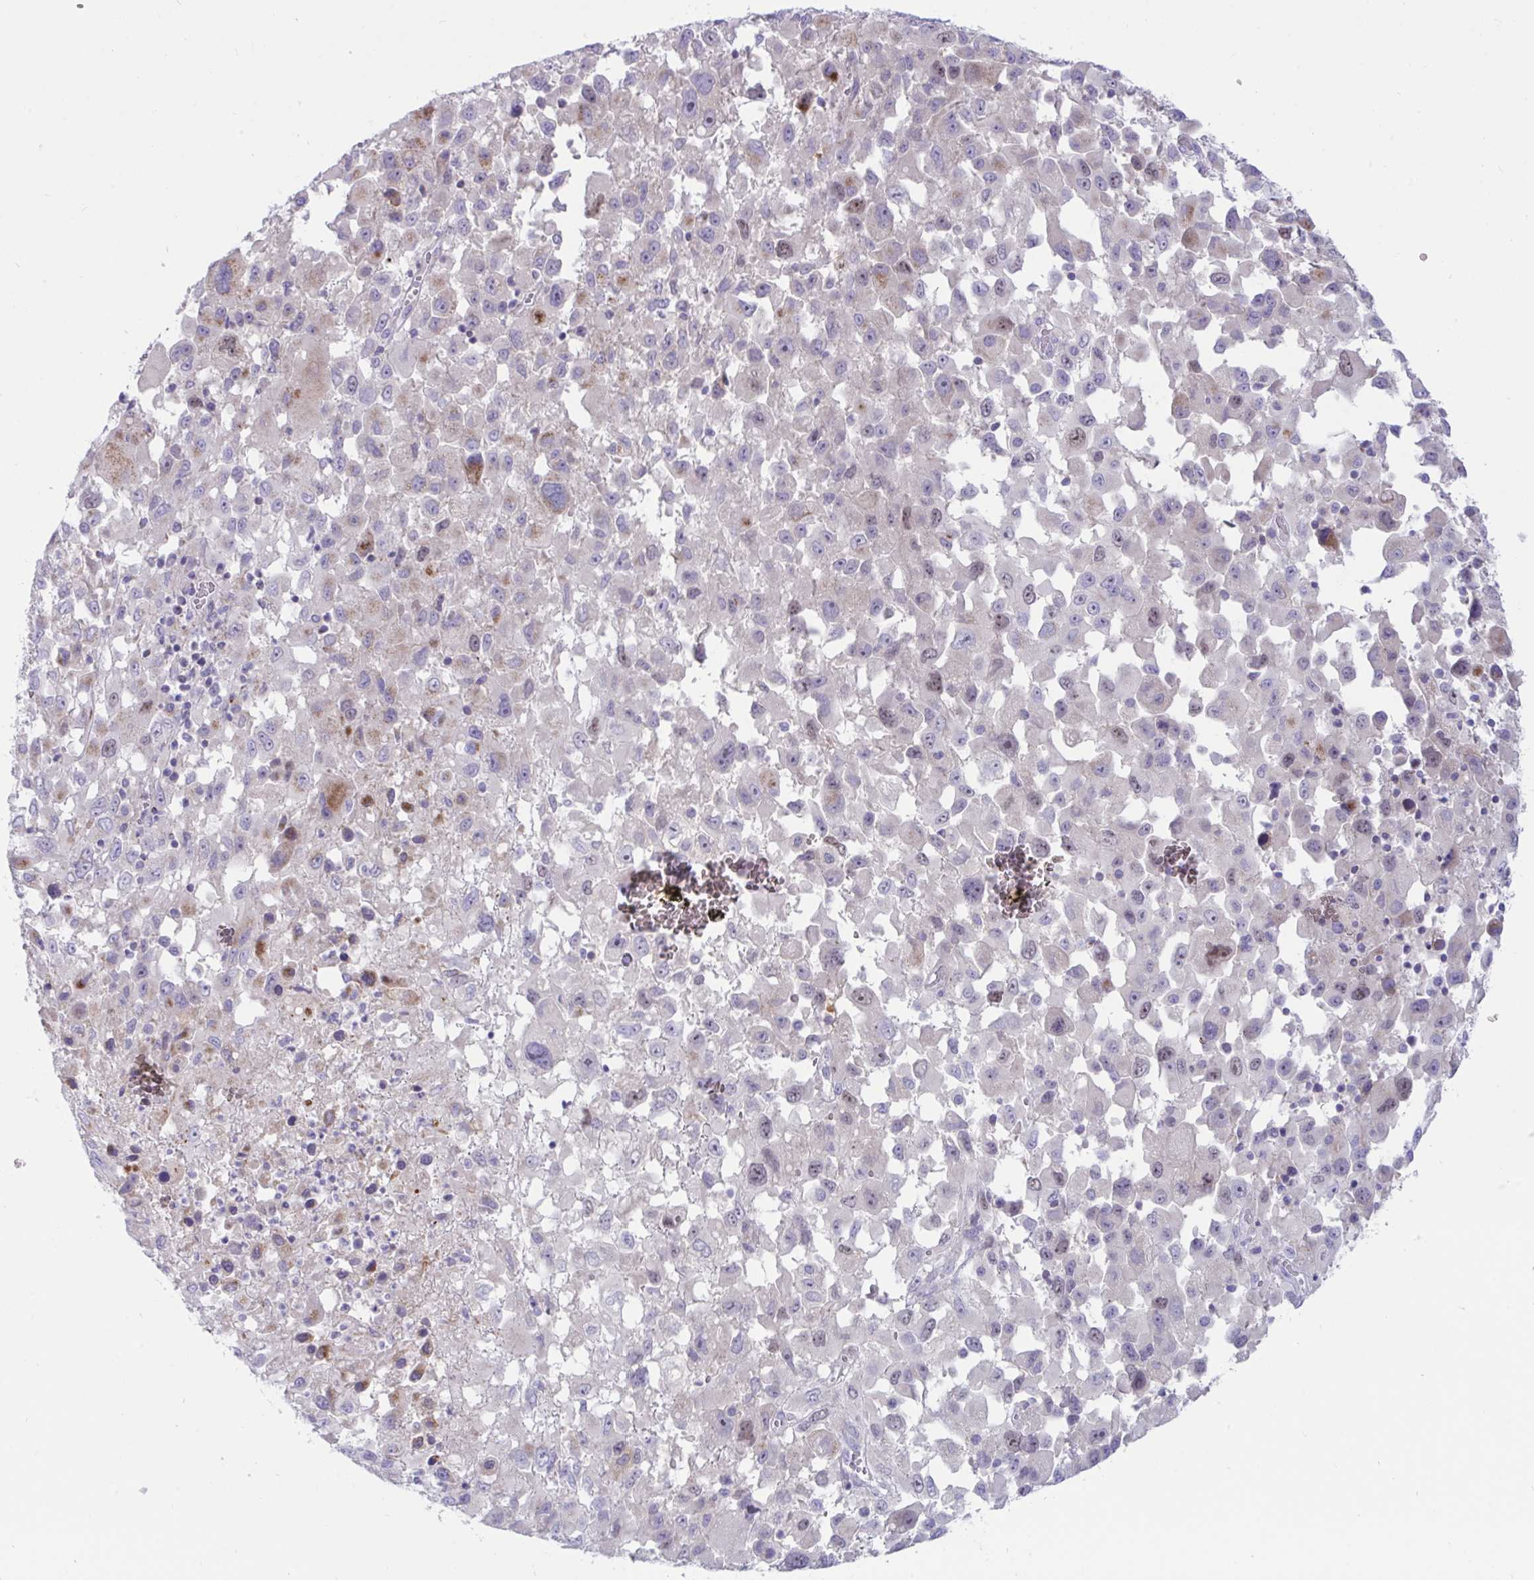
{"staining": {"intensity": "negative", "quantity": "none", "location": "none"}, "tissue": "melanoma", "cell_type": "Tumor cells", "image_type": "cancer", "snomed": [{"axis": "morphology", "description": "Malignant melanoma, Metastatic site"}, {"axis": "topography", "description": "Soft tissue"}], "caption": "This micrograph is of melanoma stained with IHC to label a protein in brown with the nuclei are counter-stained blue. There is no staining in tumor cells.", "gene": "DTX3", "patient": {"sex": "male", "age": 50}}